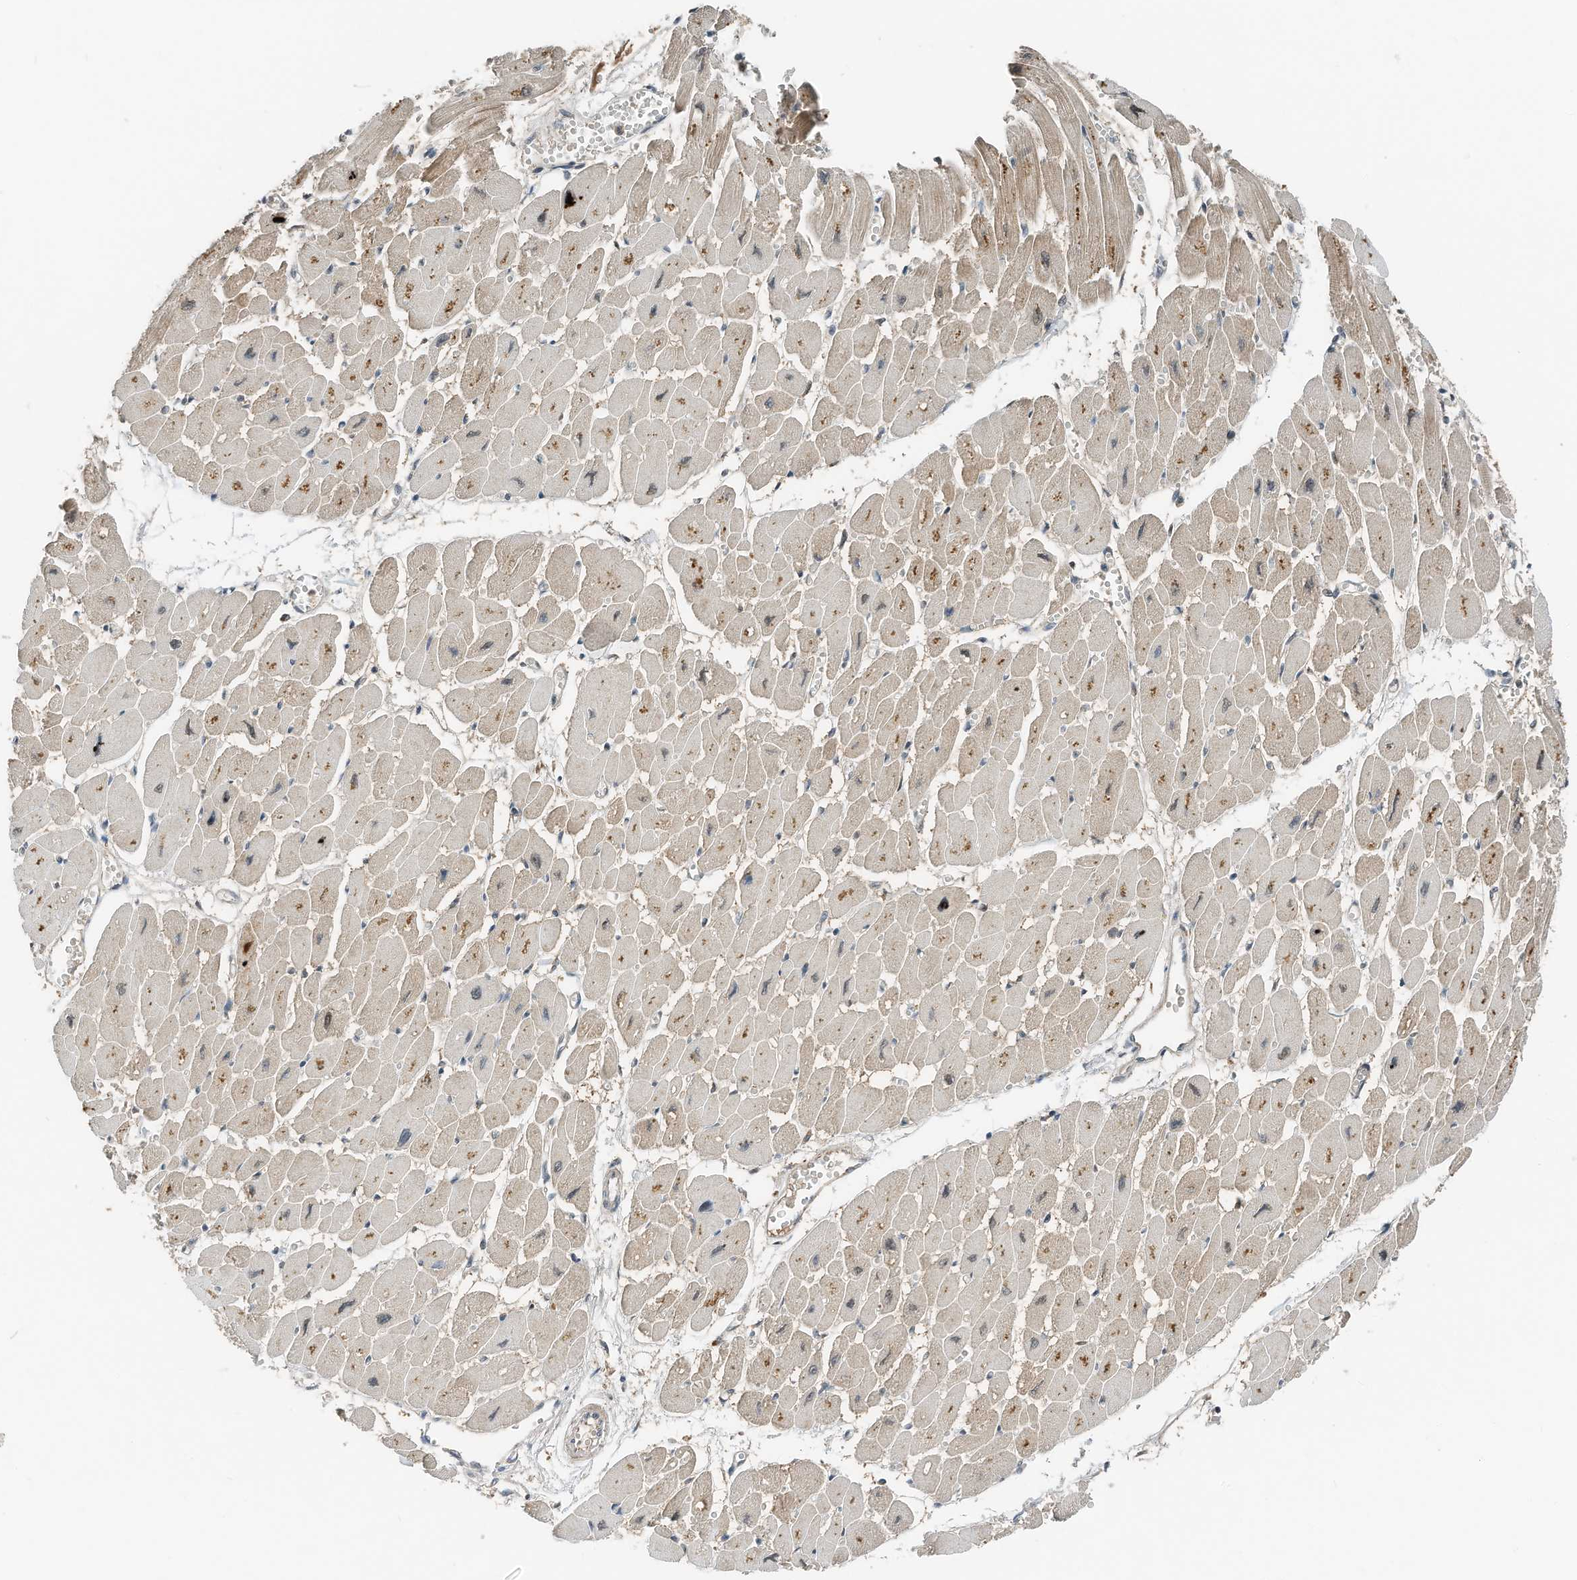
{"staining": {"intensity": "moderate", "quantity": "25%-75%", "location": "cytoplasmic/membranous"}, "tissue": "heart muscle", "cell_type": "Cardiomyocytes", "image_type": "normal", "snomed": [{"axis": "morphology", "description": "Normal tissue, NOS"}, {"axis": "topography", "description": "Heart"}], "caption": "Immunohistochemical staining of benign human heart muscle displays 25%-75% levels of moderate cytoplasmic/membranous protein expression in about 25%-75% of cardiomyocytes. Nuclei are stained in blue.", "gene": "RMND1", "patient": {"sex": "female", "age": 54}}